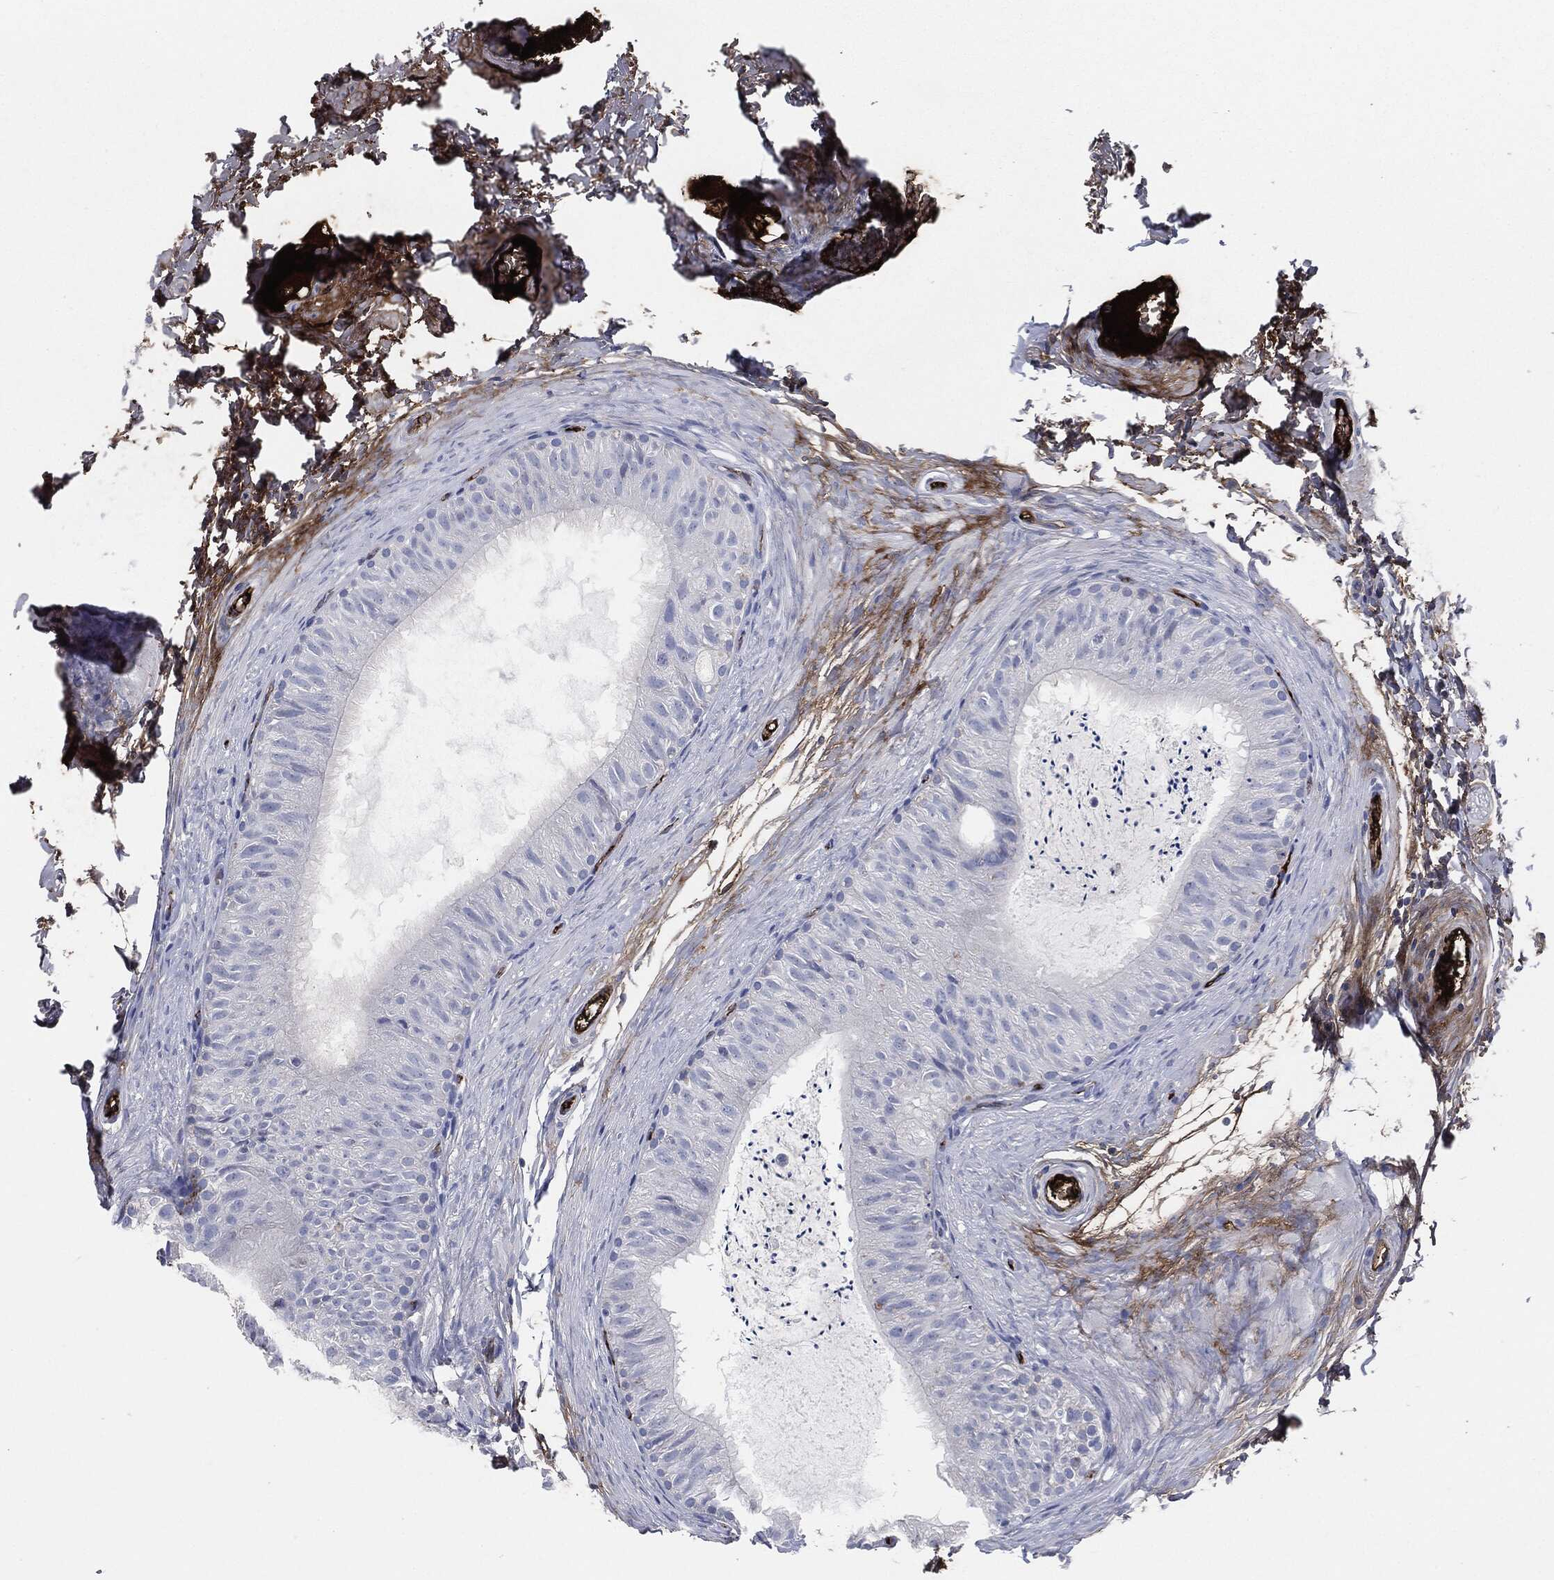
{"staining": {"intensity": "negative", "quantity": "none", "location": "none"}, "tissue": "epididymis", "cell_type": "Glandular cells", "image_type": "normal", "snomed": [{"axis": "morphology", "description": "Normal tissue, NOS"}, {"axis": "topography", "description": "Epididymis"}], "caption": "DAB (3,3'-diaminobenzidine) immunohistochemical staining of unremarkable human epididymis exhibits no significant expression in glandular cells.", "gene": "APOB", "patient": {"sex": "male", "age": 34}}